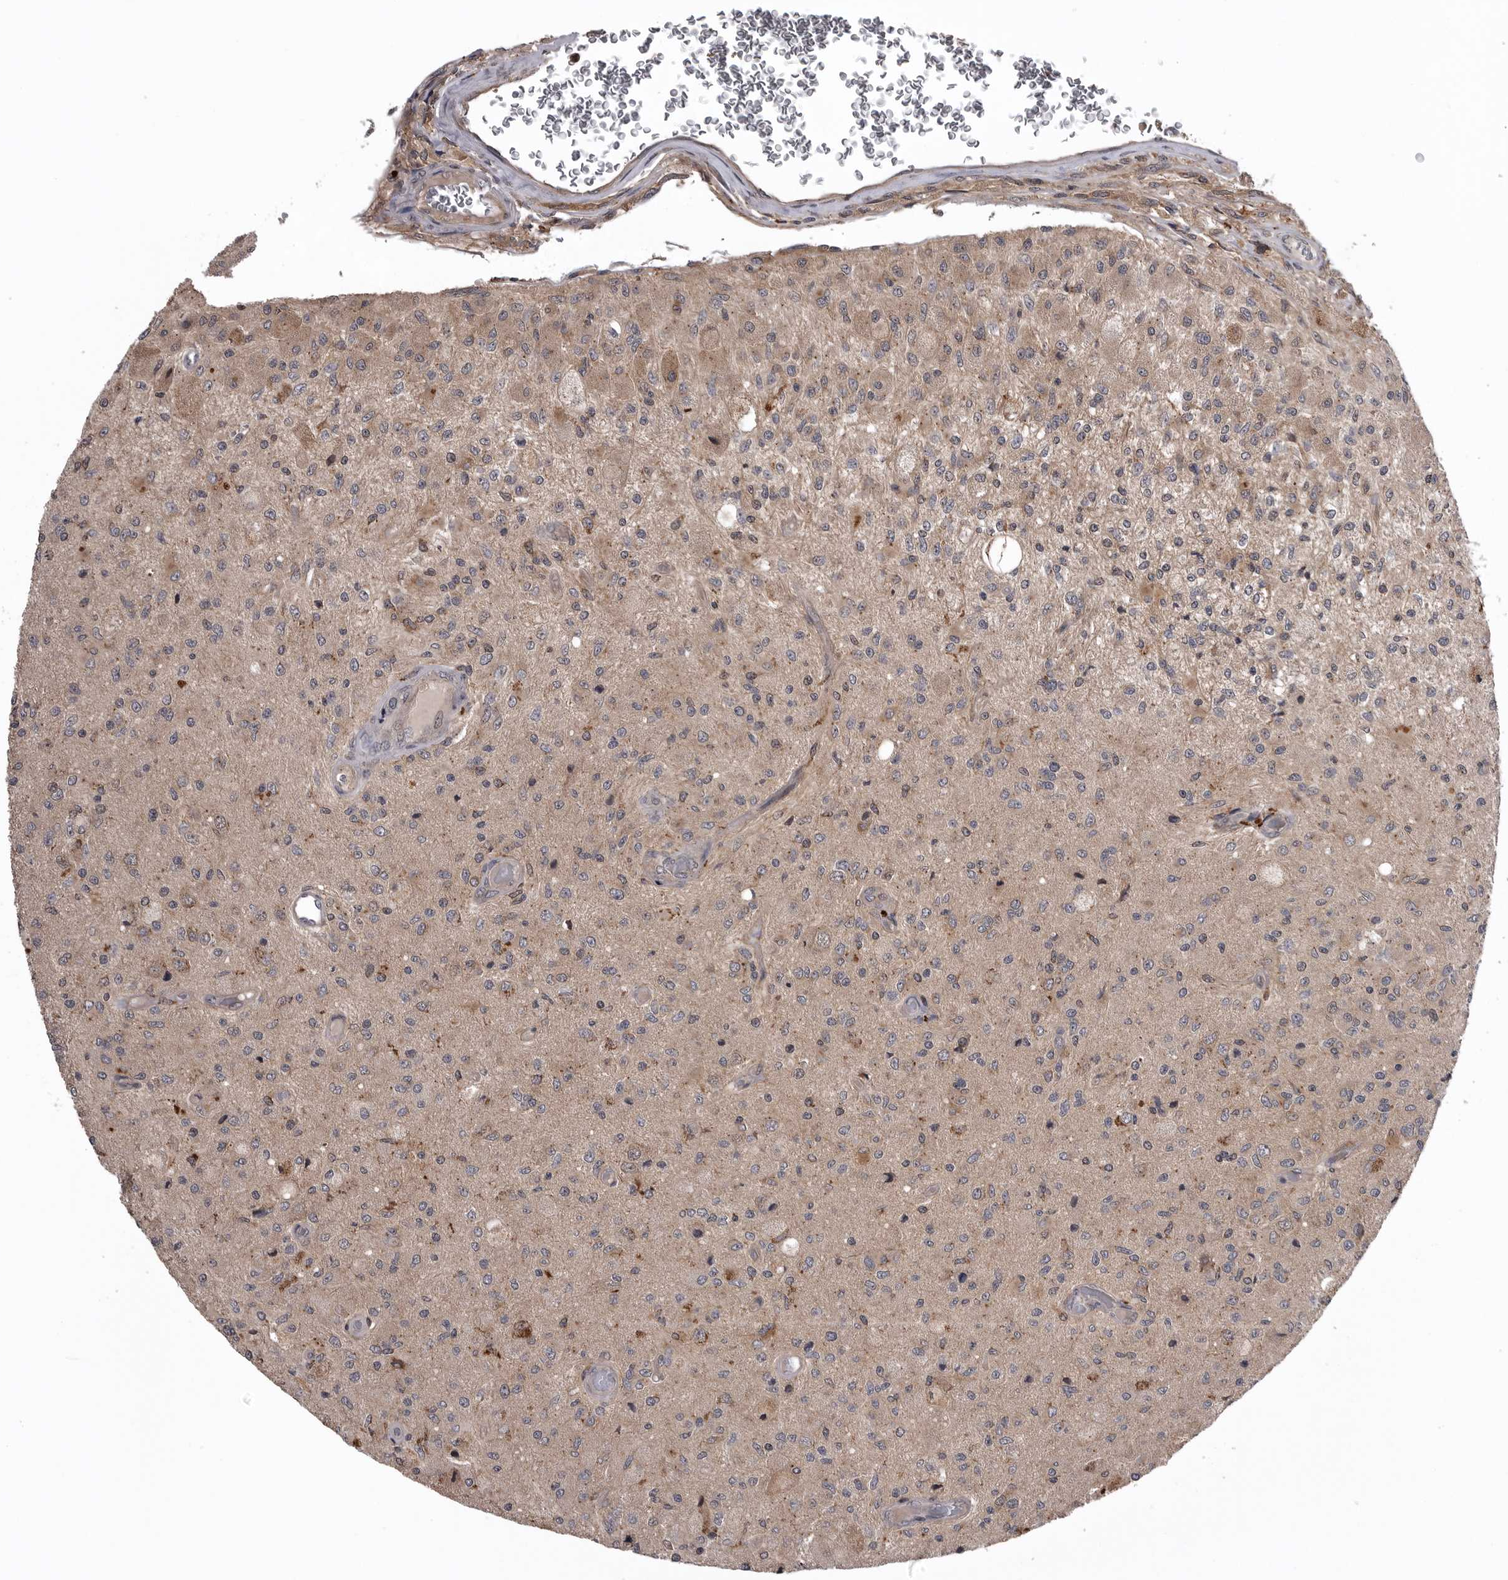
{"staining": {"intensity": "weak", "quantity": "<25%", "location": "cytoplasmic/membranous"}, "tissue": "glioma", "cell_type": "Tumor cells", "image_type": "cancer", "snomed": [{"axis": "morphology", "description": "Normal tissue, NOS"}, {"axis": "morphology", "description": "Glioma, malignant, High grade"}, {"axis": "topography", "description": "Cerebral cortex"}], "caption": "Tumor cells are negative for brown protein staining in malignant high-grade glioma. (Brightfield microscopy of DAB immunohistochemistry at high magnification).", "gene": "AOAH", "patient": {"sex": "male", "age": 77}}